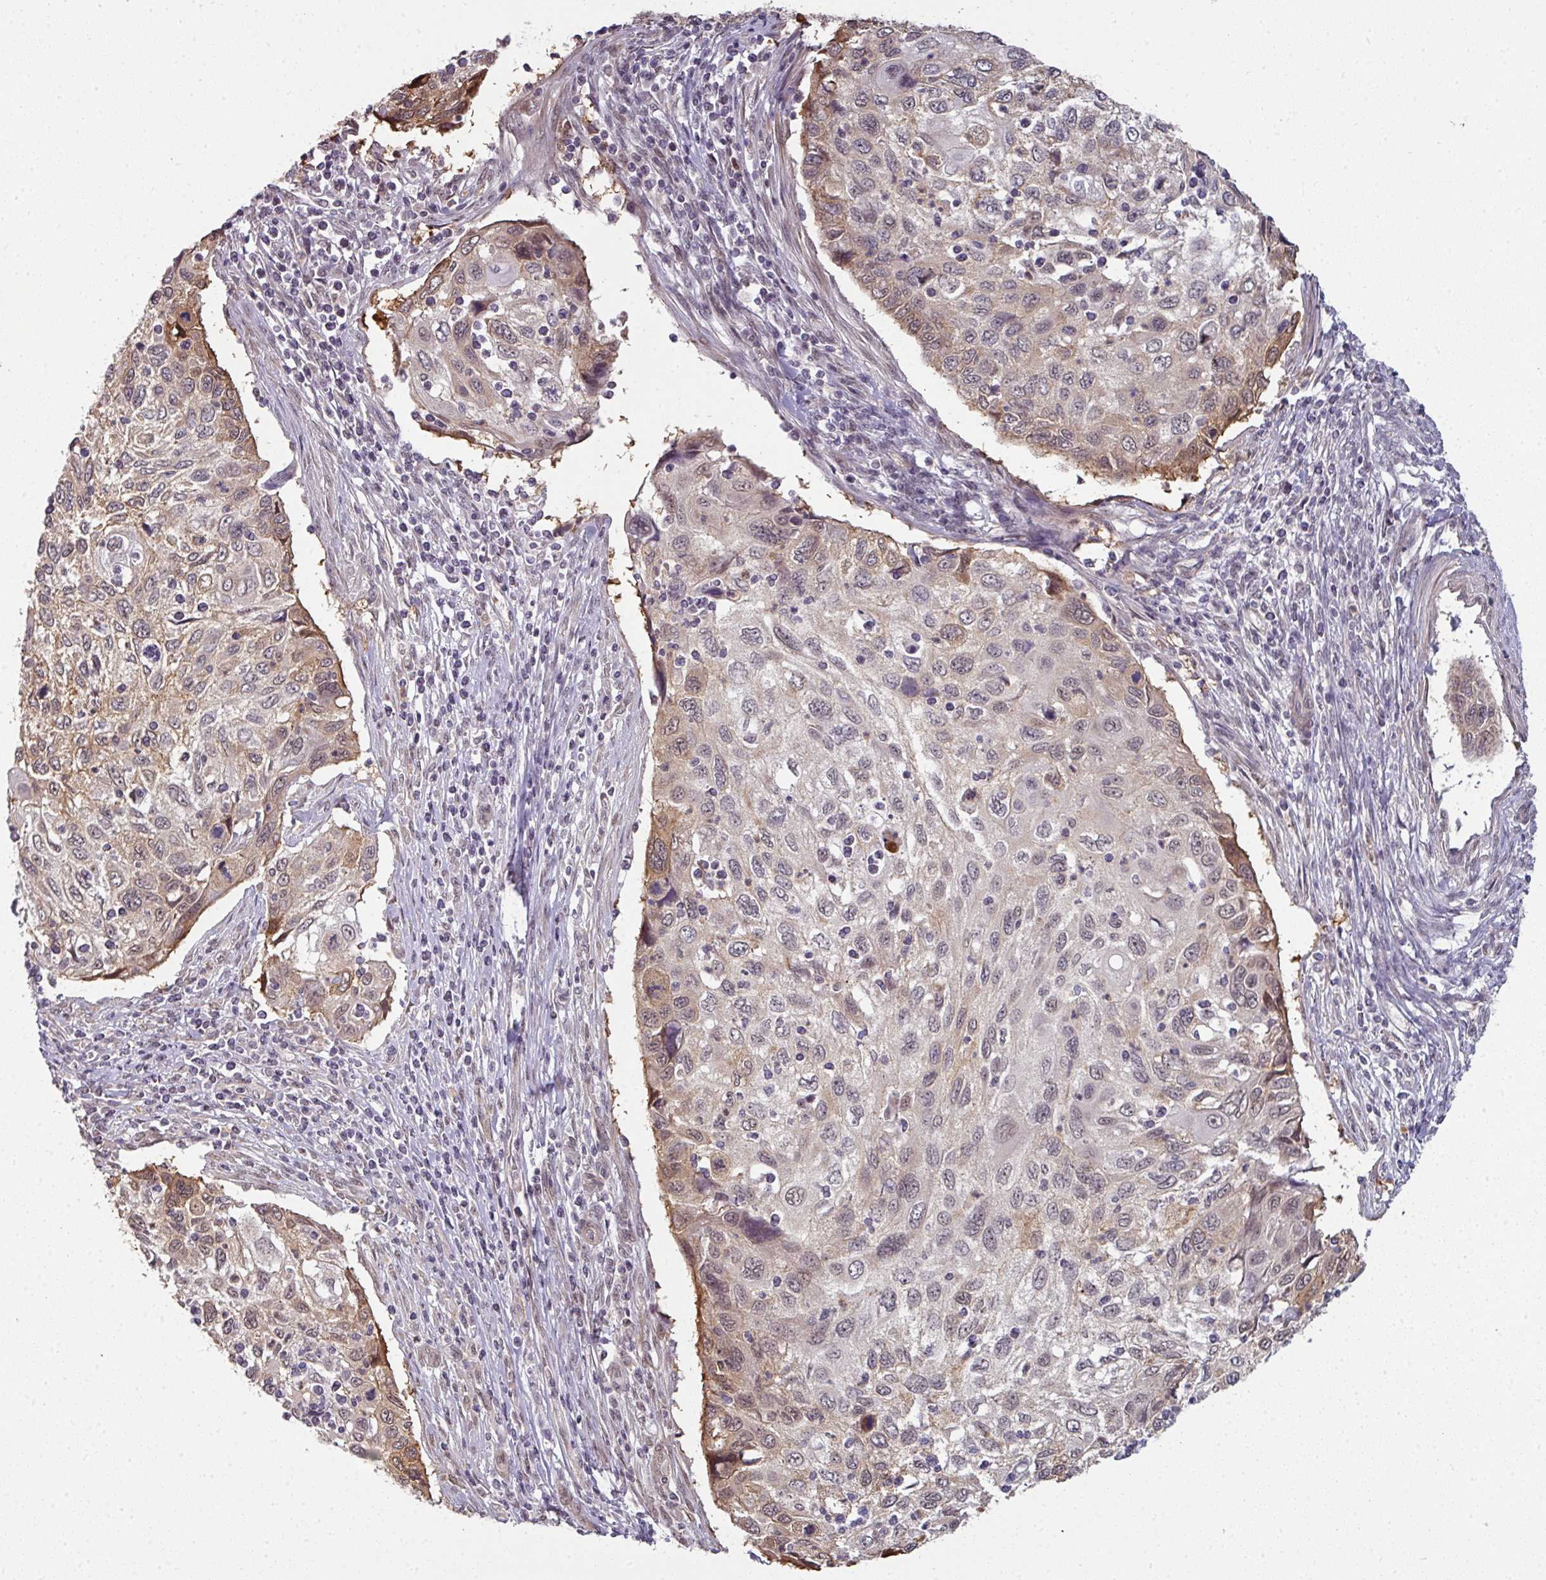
{"staining": {"intensity": "weak", "quantity": "<25%", "location": "cytoplasmic/membranous,nuclear"}, "tissue": "cervical cancer", "cell_type": "Tumor cells", "image_type": "cancer", "snomed": [{"axis": "morphology", "description": "Squamous cell carcinoma, NOS"}, {"axis": "topography", "description": "Cervix"}], "caption": "IHC photomicrograph of neoplastic tissue: squamous cell carcinoma (cervical) stained with DAB (3,3'-diaminobenzidine) exhibits no significant protein positivity in tumor cells. The staining is performed using DAB (3,3'-diaminobenzidine) brown chromogen with nuclei counter-stained in using hematoxylin.", "gene": "GTF2H3", "patient": {"sex": "female", "age": 70}}